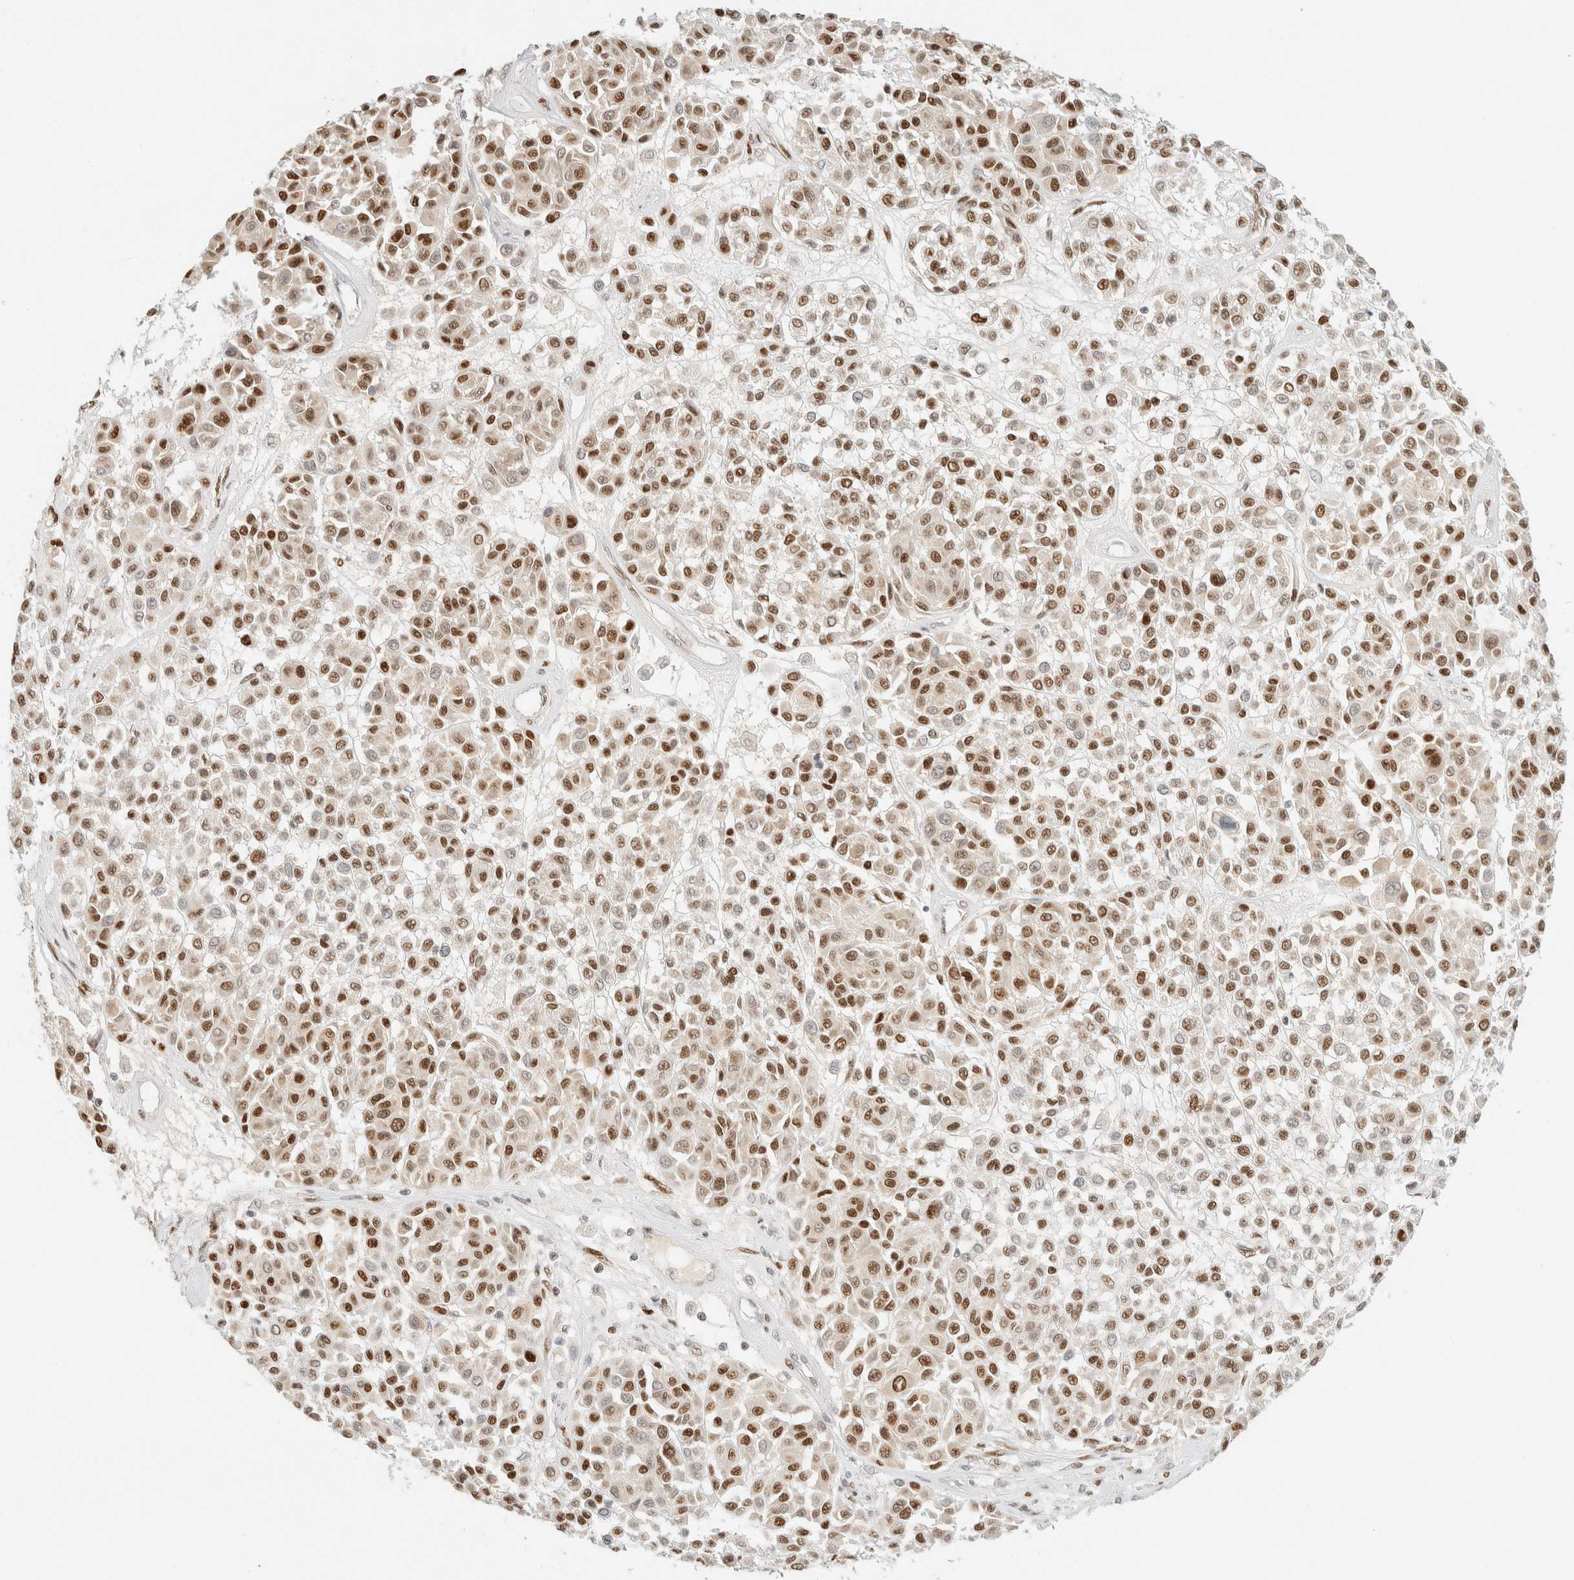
{"staining": {"intensity": "strong", "quantity": ">75%", "location": "nuclear"}, "tissue": "melanoma", "cell_type": "Tumor cells", "image_type": "cancer", "snomed": [{"axis": "morphology", "description": "Malignant melanoma, Metastatic site"}, {"axis": "topography", "description": "Soft tissue"}], "caption": "Immunohistochemistry staining of malignant melanoma (metastatic site), which shows high levels of strong nuclear positivity in approximately >75% of tumor cells indicating strong nuclear protein staining. The staining was performed using DAB (3,3'-diaminobenzidine) (brown) for protein detection and nuclei were counterstained in hematoxylin (blue).", "gene": "DDB2", "patient": {"sex": "male", "age": 41}}